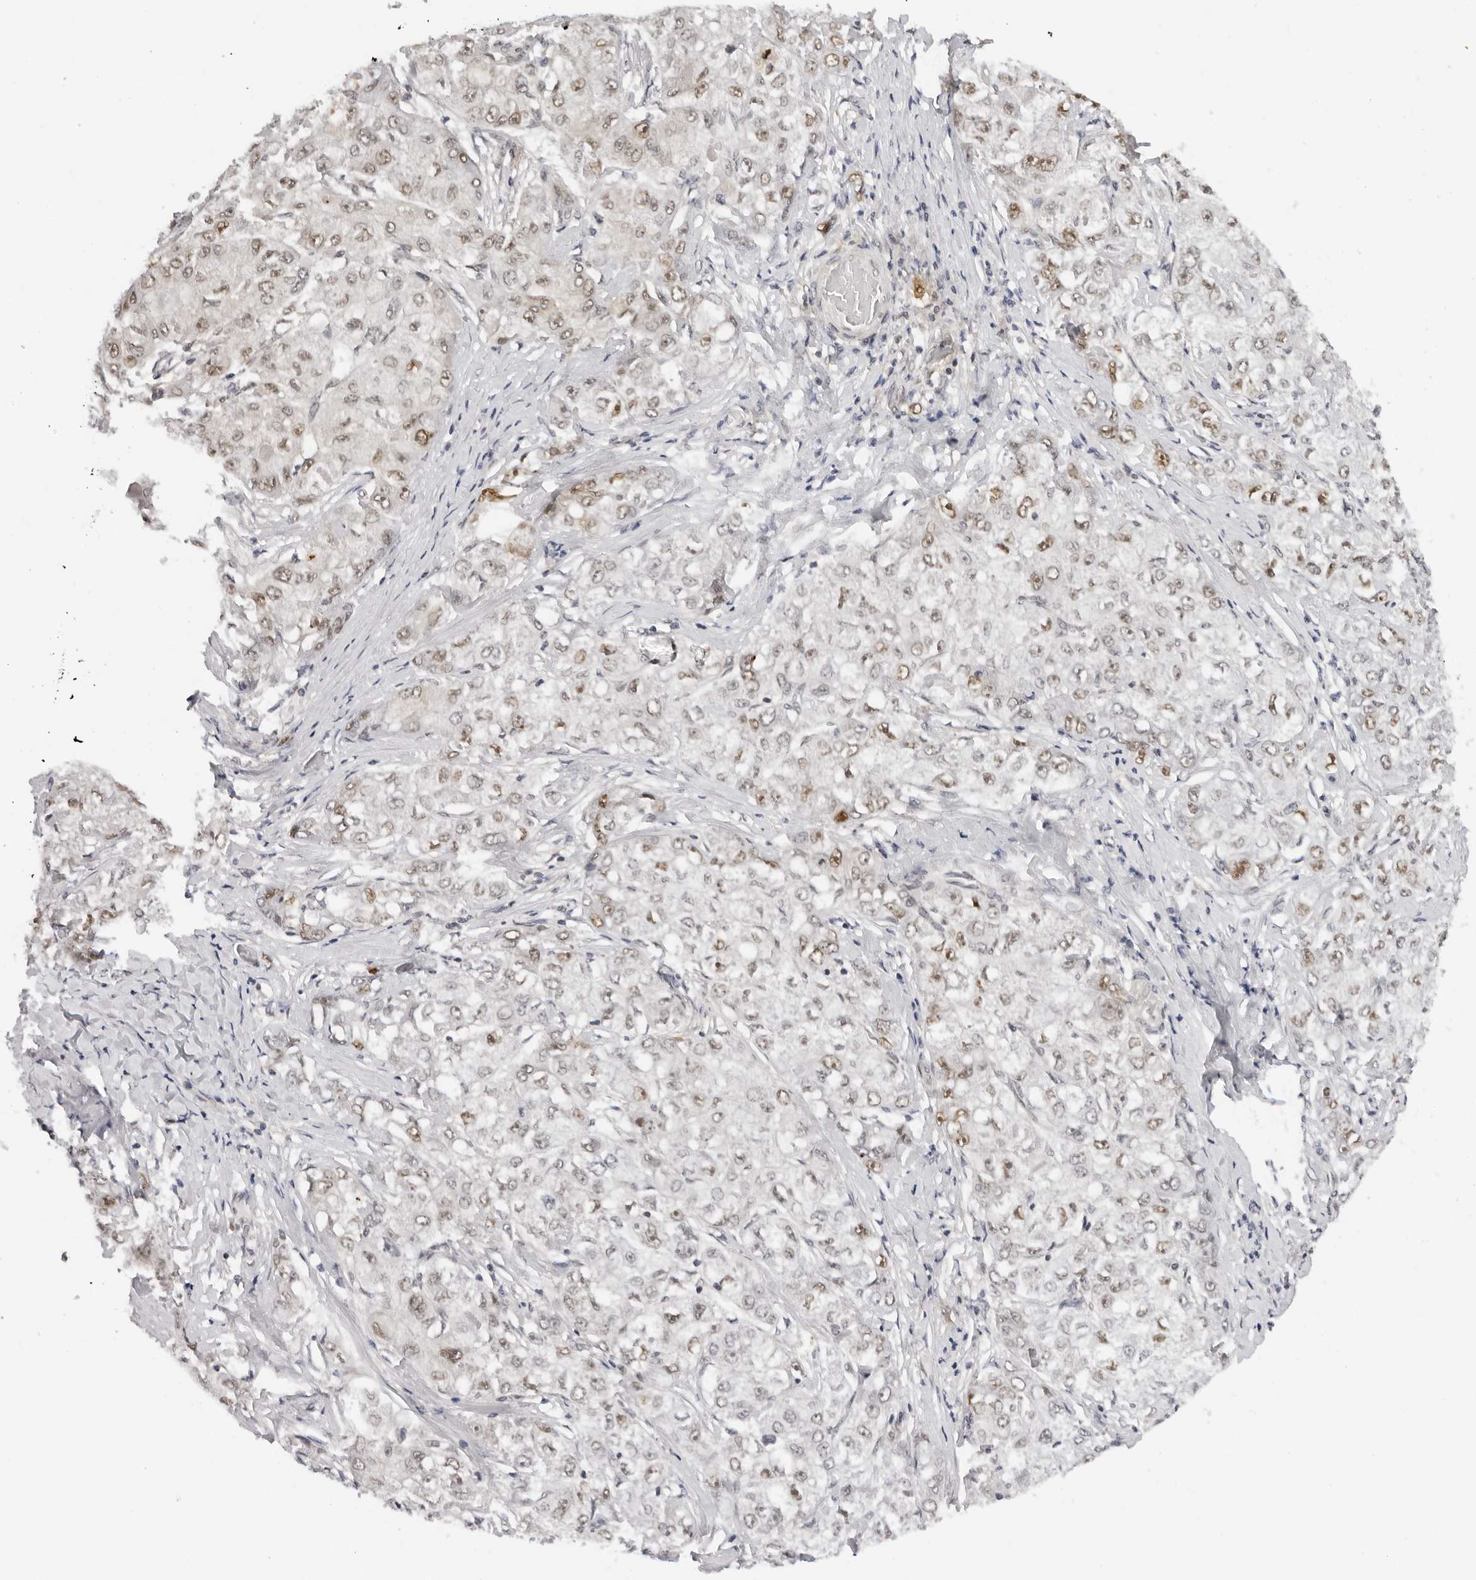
{"staining": {"intensity": "moderate", "quantity": "25%-75%", "location": "nuclear"}, "tissue": "liver cancer", "cell_type": "Tumor cells", "image_type": "cancer", "snomed": [{"axis": "morphology", "description": "Carcinoma, Hepatocellular, NOS"}, {"axis": "topography", "description": "Liver"}], "caption": "Liver cancer was stained to show a protein in brown. There is medium levels of moderate nuclear staining in approximately 25%-75% of tumor cells.", "gene": "WDR77", "patient": {"sex": "male", "age": 80}}